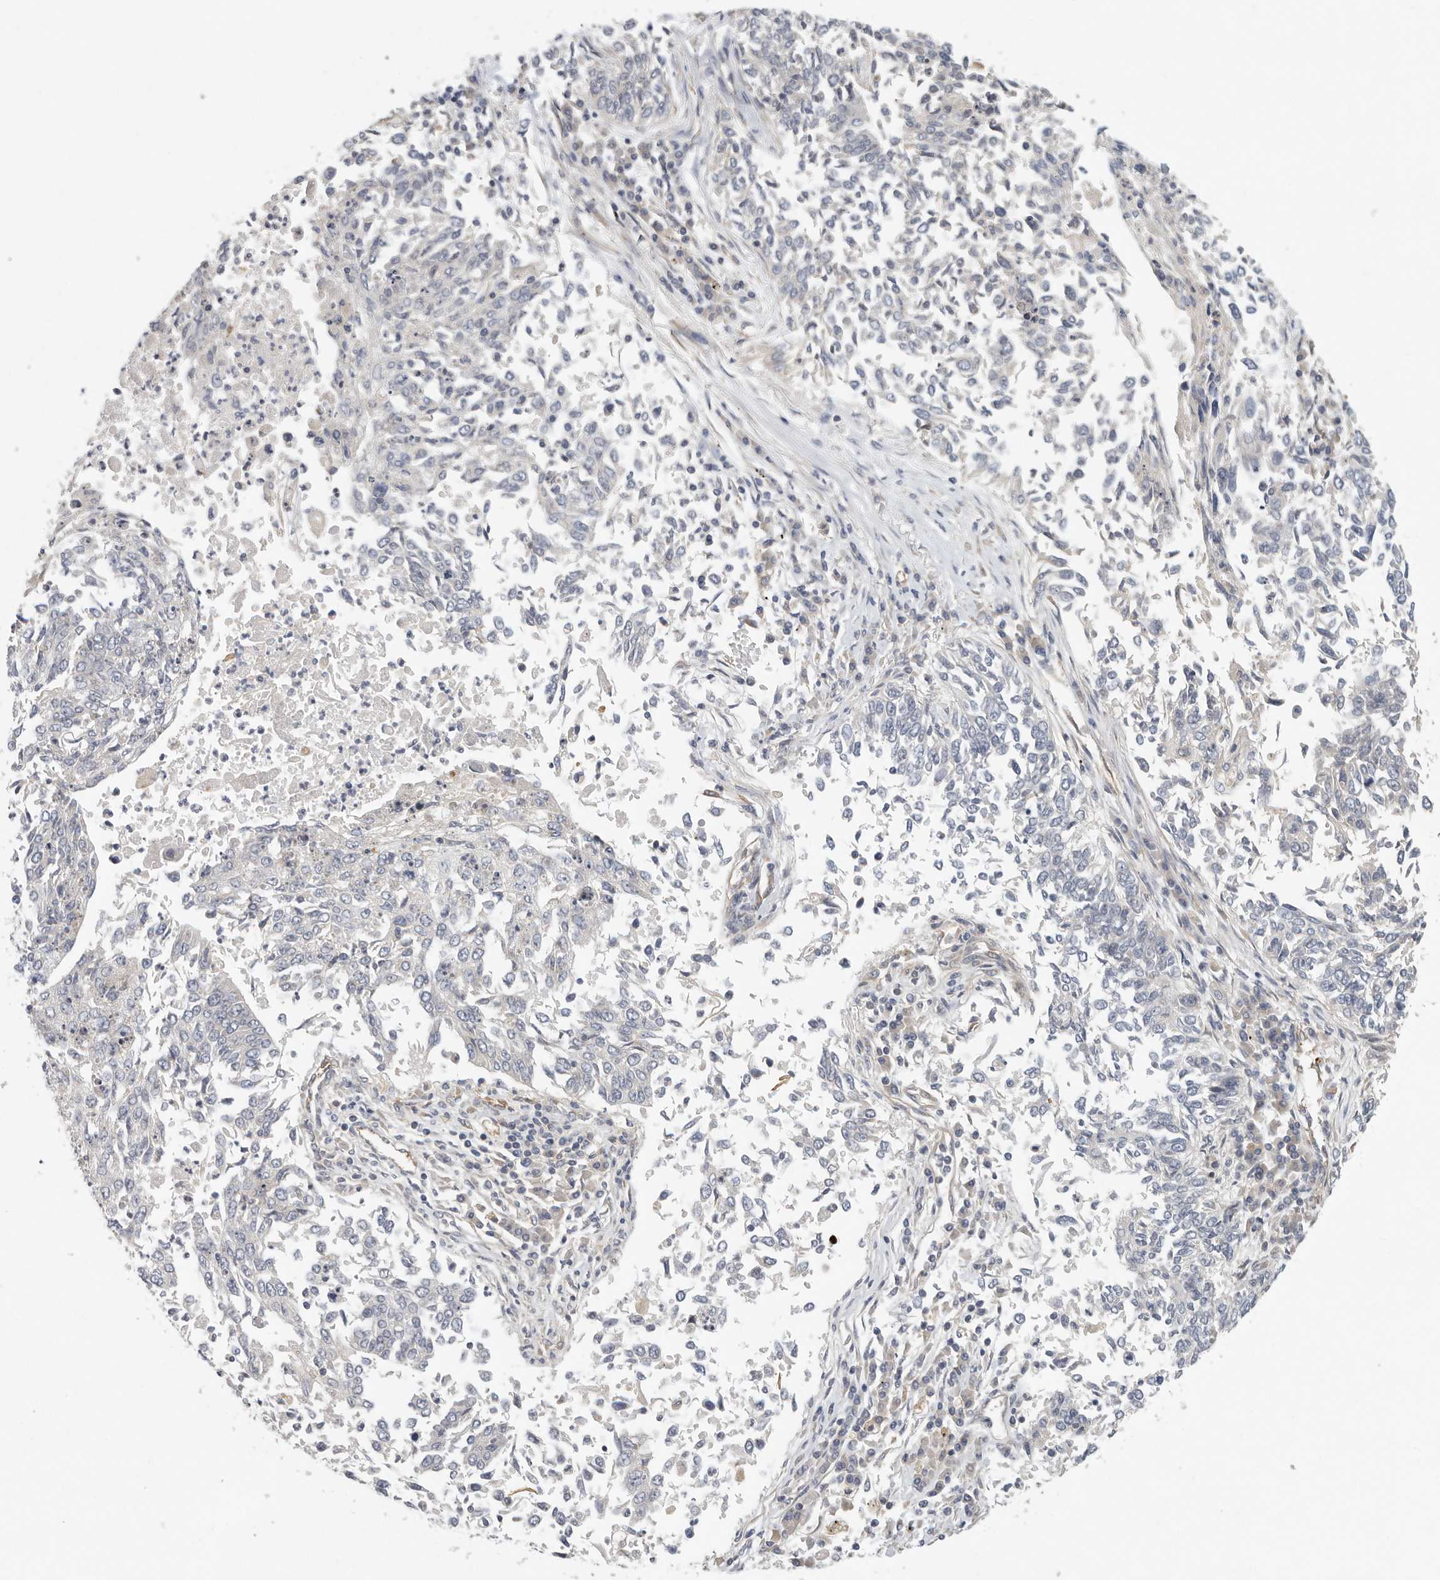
{"staining": {"intensity": "negative", "quantity": "none", "location": "none"}, "tissue": "lung cancer", "cell_type": "Tumor cells", "image_type": "cancer", "snomed": [{"axis": "morphology", "description": "Normal tissue, NOS"}, {"axis": "morphology", "description": "Squamous cell carcinoma, NOS"}, {"axis": "topography", "description": "Cartilage tissue"}, {"axis": "topography", "description": "Bronchus"}, {"axis": "topography", "description": "Lung"}, {"axis": "topography", "description": "Peripheral nerve tissue"}], "caption": "Lung squamous cell carcinoma was stained to show a protein in brown. There is no significant positivity in tumor cells.", "gene": "BCAP29", "patient": {"sex": "female", "age": 49}}